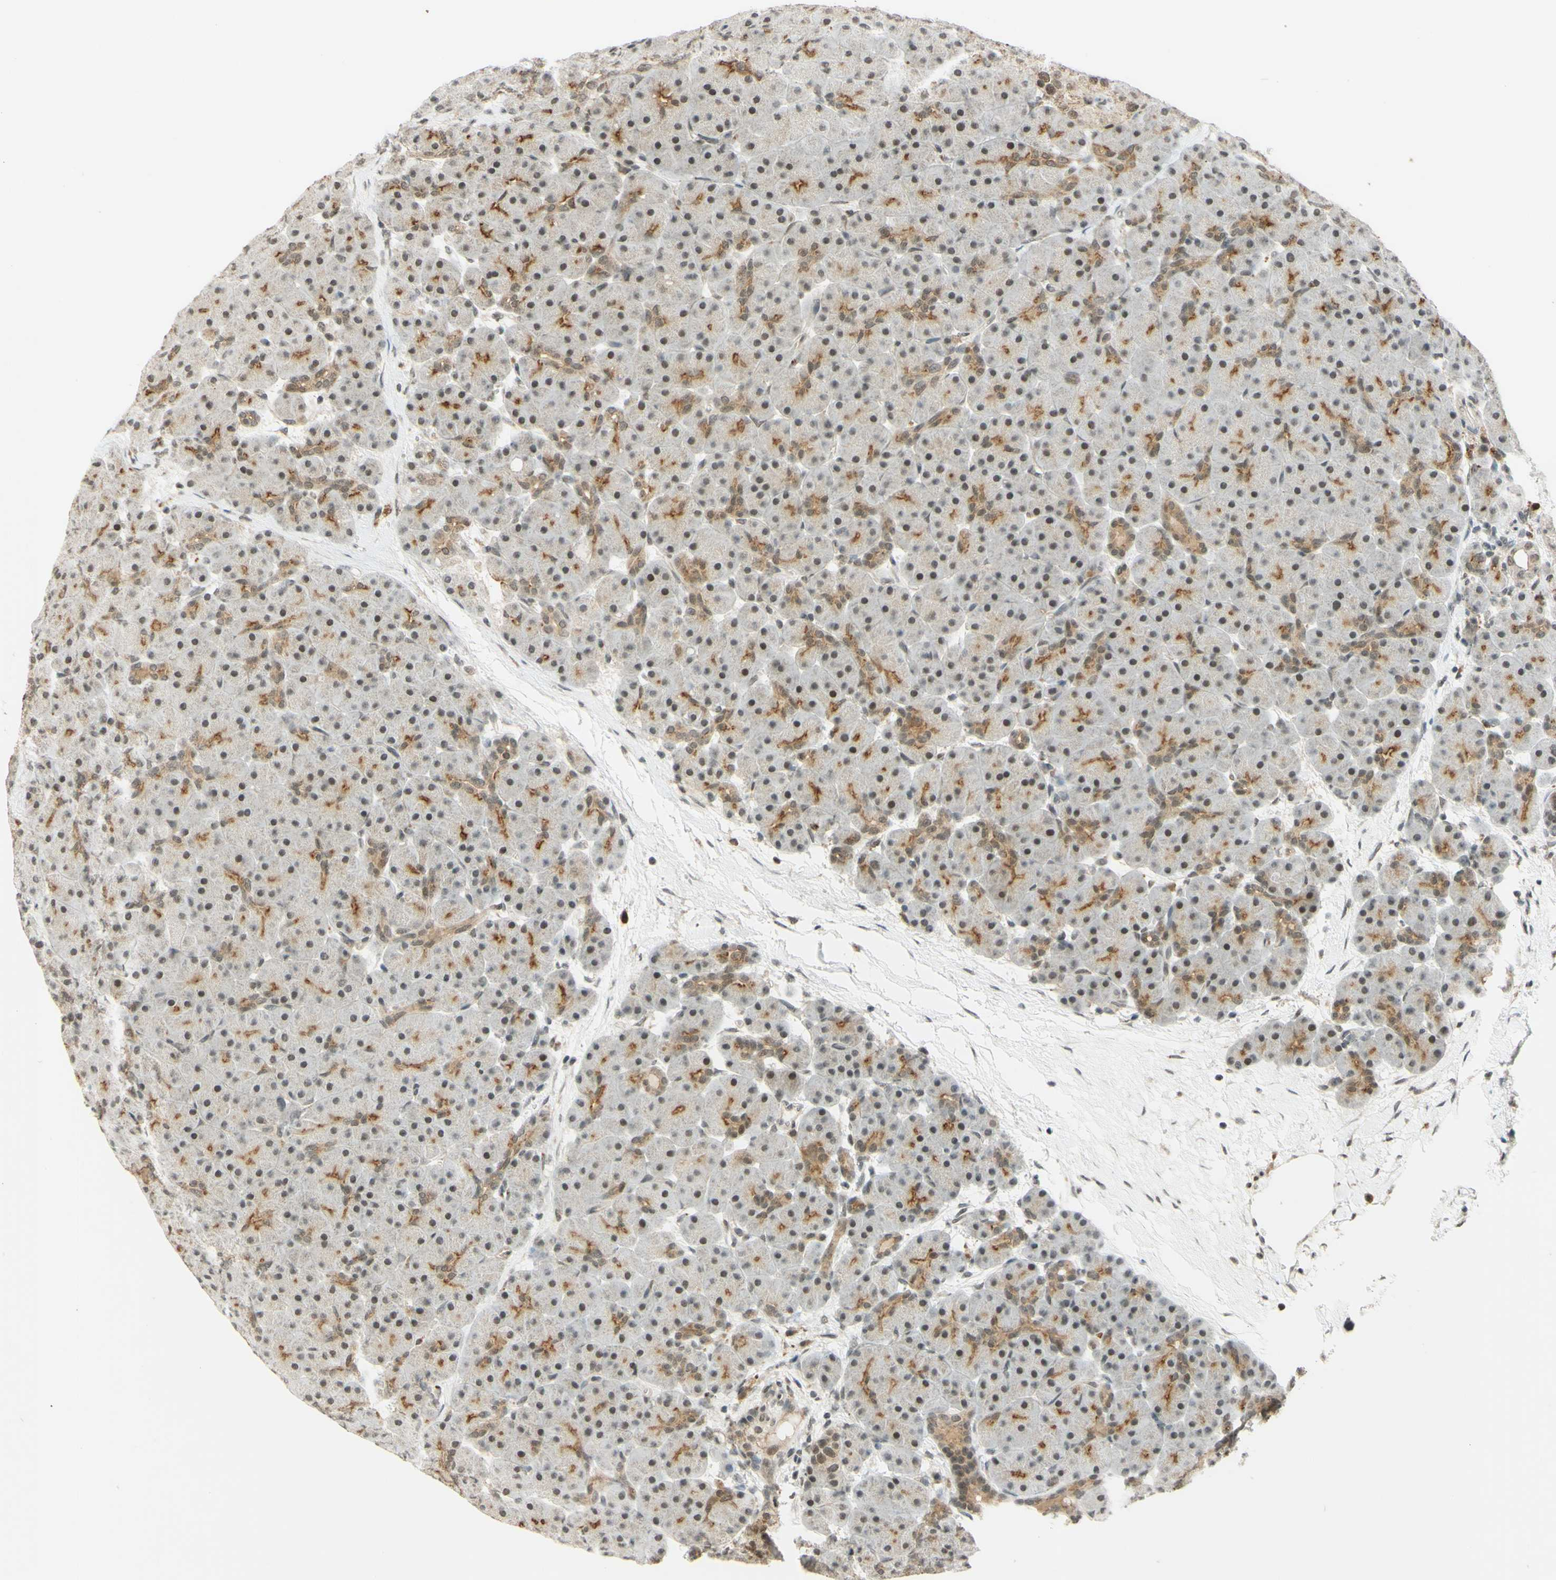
{"staining": {"intensity": "moderate", "quantity": "25%-75%", "location": "cytoplasmic/membranous,nuclear"}, "tissue": "pancreas", "cell_type": "Exocrine glandular cells", "image_type": "normal", "snomed": [{"axis": "morphology", "description": "Normal tissue, NOS"}, {"axis": "topography", "description": "Pancreas"}], "caption": "High-power microscopy captured an immunohistochemistry (IHC) histopathology image of benign pancreas, revealing moderate cytoplasmic/membranous,nuclear positivity in about 25%-75% of exocrine glandular cells.", "gene": "SMARCB1", "patient": {"sex": "male", "age": 66}}